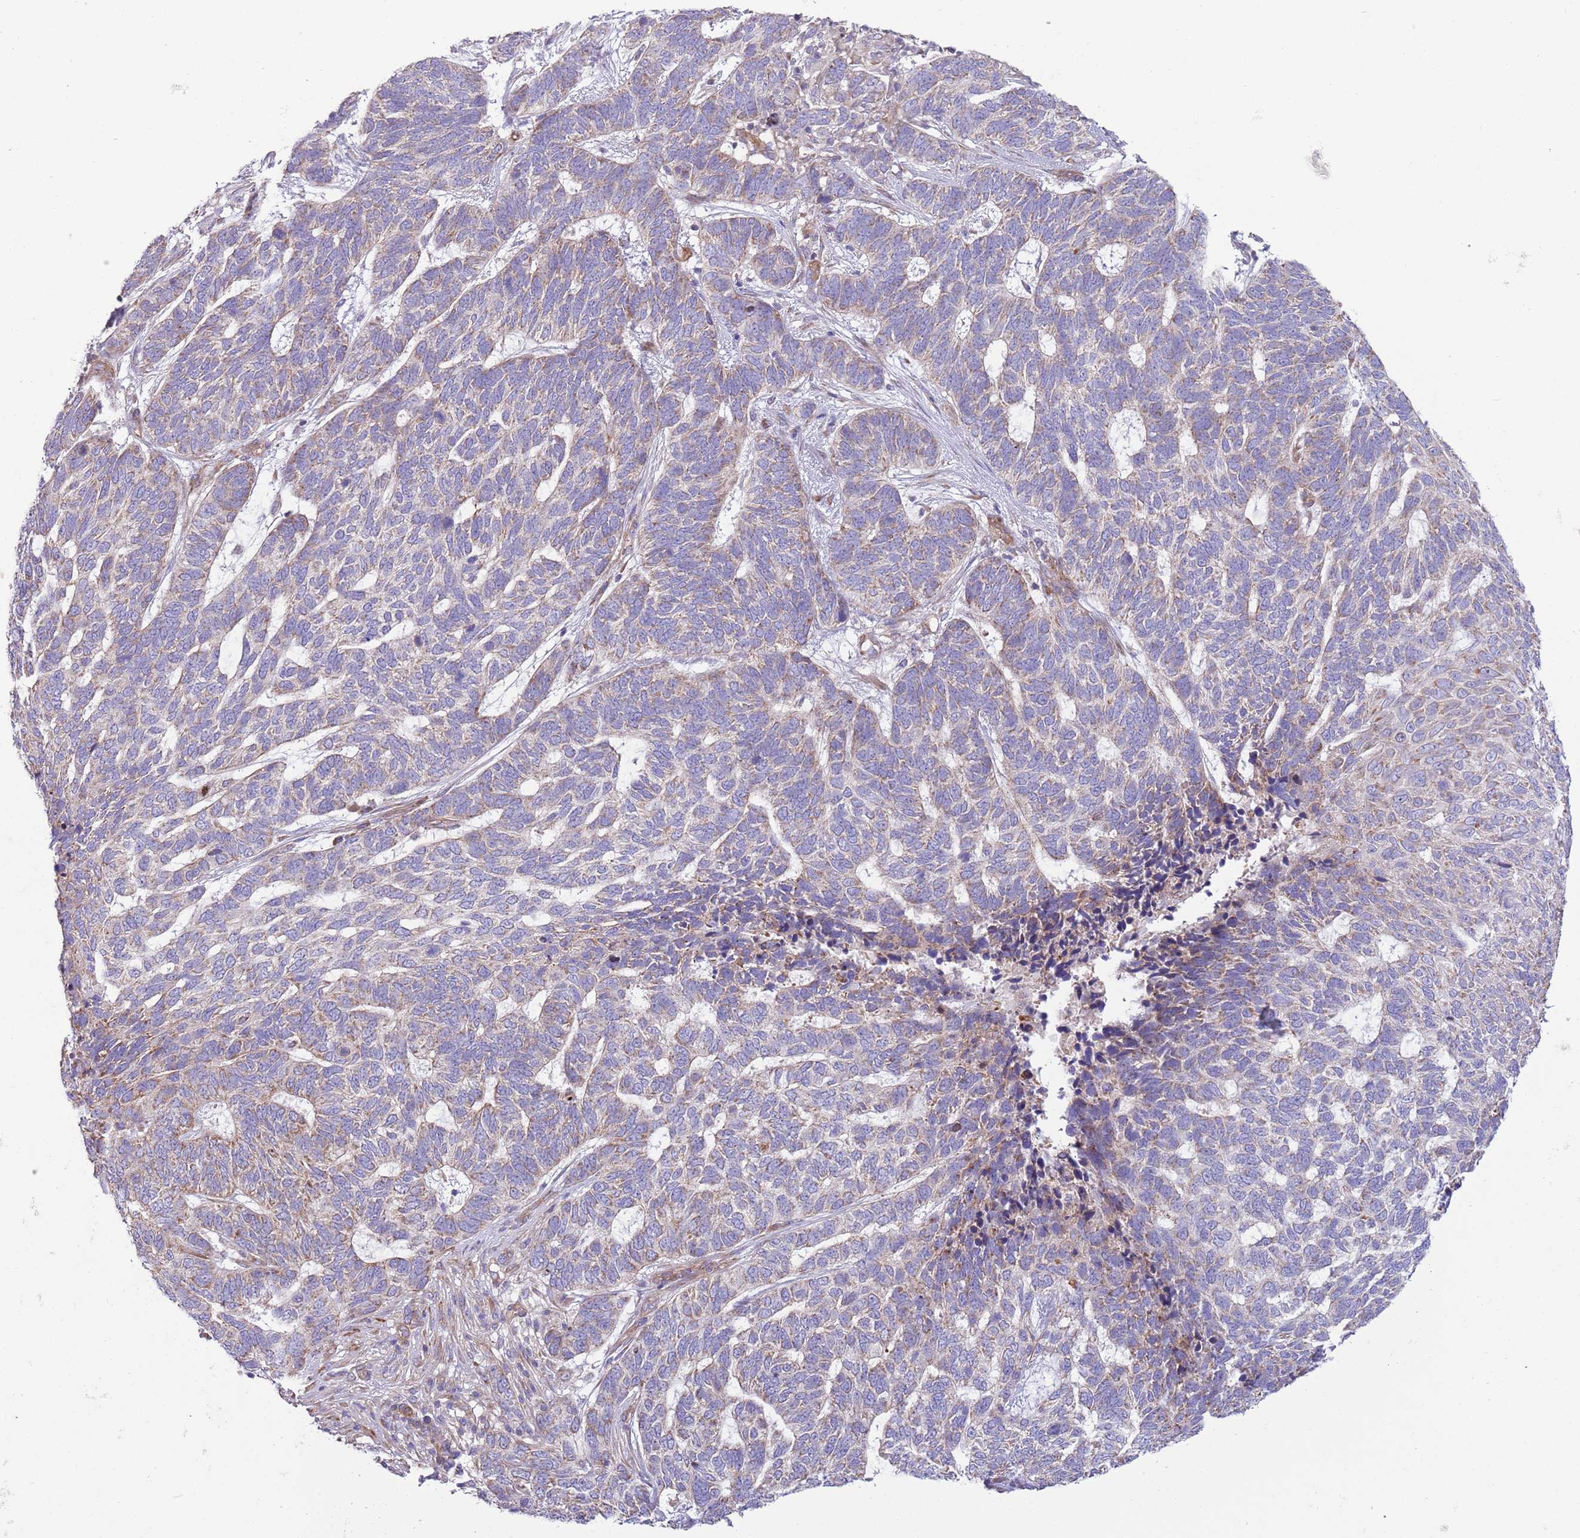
{"staining": {"intensity": "weak", "quantity": "<25%", "location": "cytoplasmic/membranous"}, "tissue": "skin cancer", "cell_type": "Tumor cells", "image_type": "cancer", "snomed": [{"axis": "morphology", "description": "Basal cell carcinoma"}, {"axis": "topography", "description": "Skin"}], "caption": "Skin cancer was stained to show a protein in brown. There is no significant expression in tumor cells.", "gene": "TOMM5", "patient": {"sex": "female", "age": 65}}